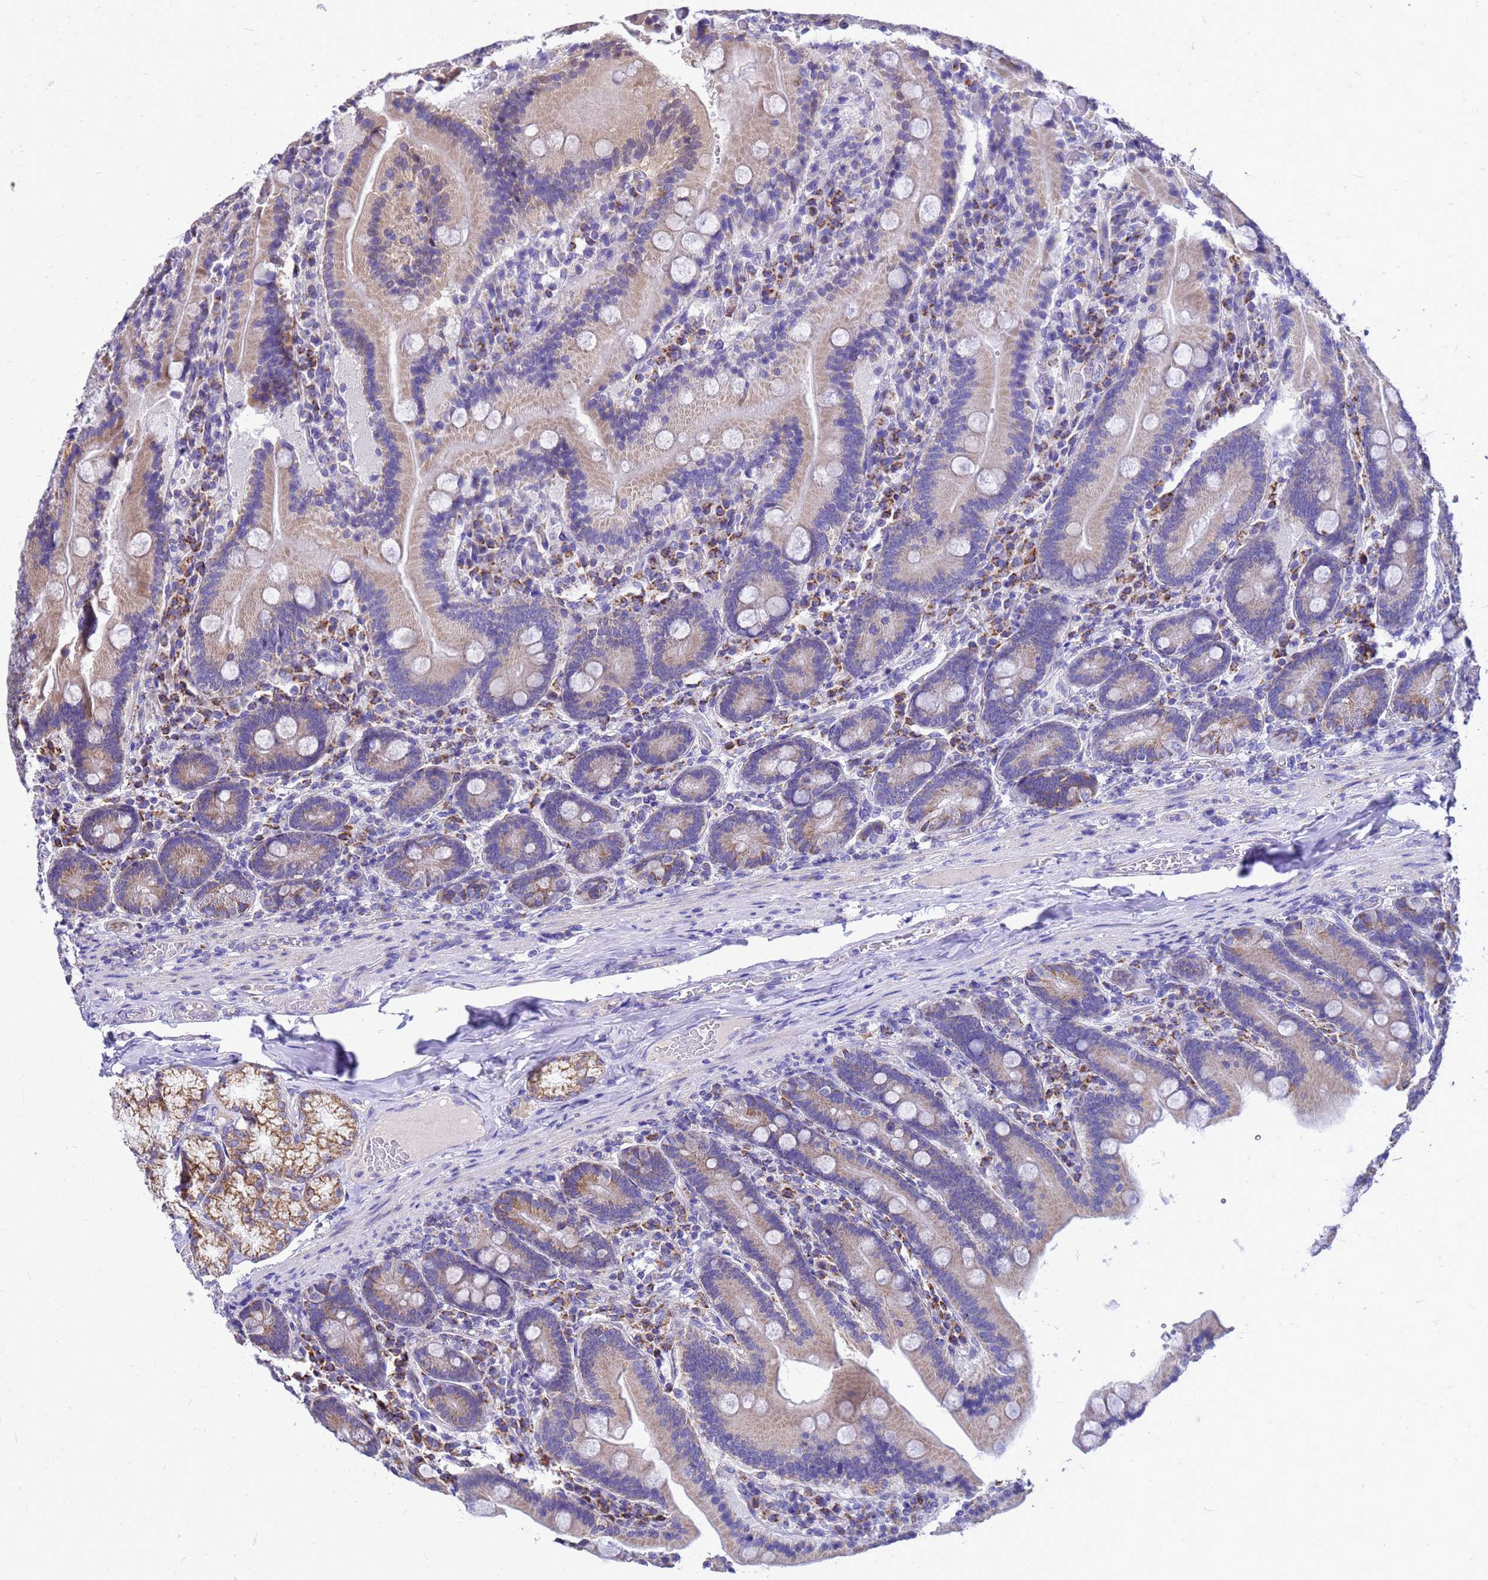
{"staining": {"intensity": "moderate", "quantity": "25%-75%", "location": "cytoplasmic/membranous"}, "tissue": "duodenum", "cell_type": "Glandular cells", "image_type": "normal", "snomed": [{"axis": "morphology", "description": "Normal tissue, NOS"}, {"axis": "topography", "description": "Duodenum"}], "caption": "Brown immunohistochemical staining in normal duodenum exhibits moderate cytoplasmic/membranous positivity in about 25%-75% of glandular cells.", "gene": "CMC4", "patient": {"sex": "female", "age": 62}}